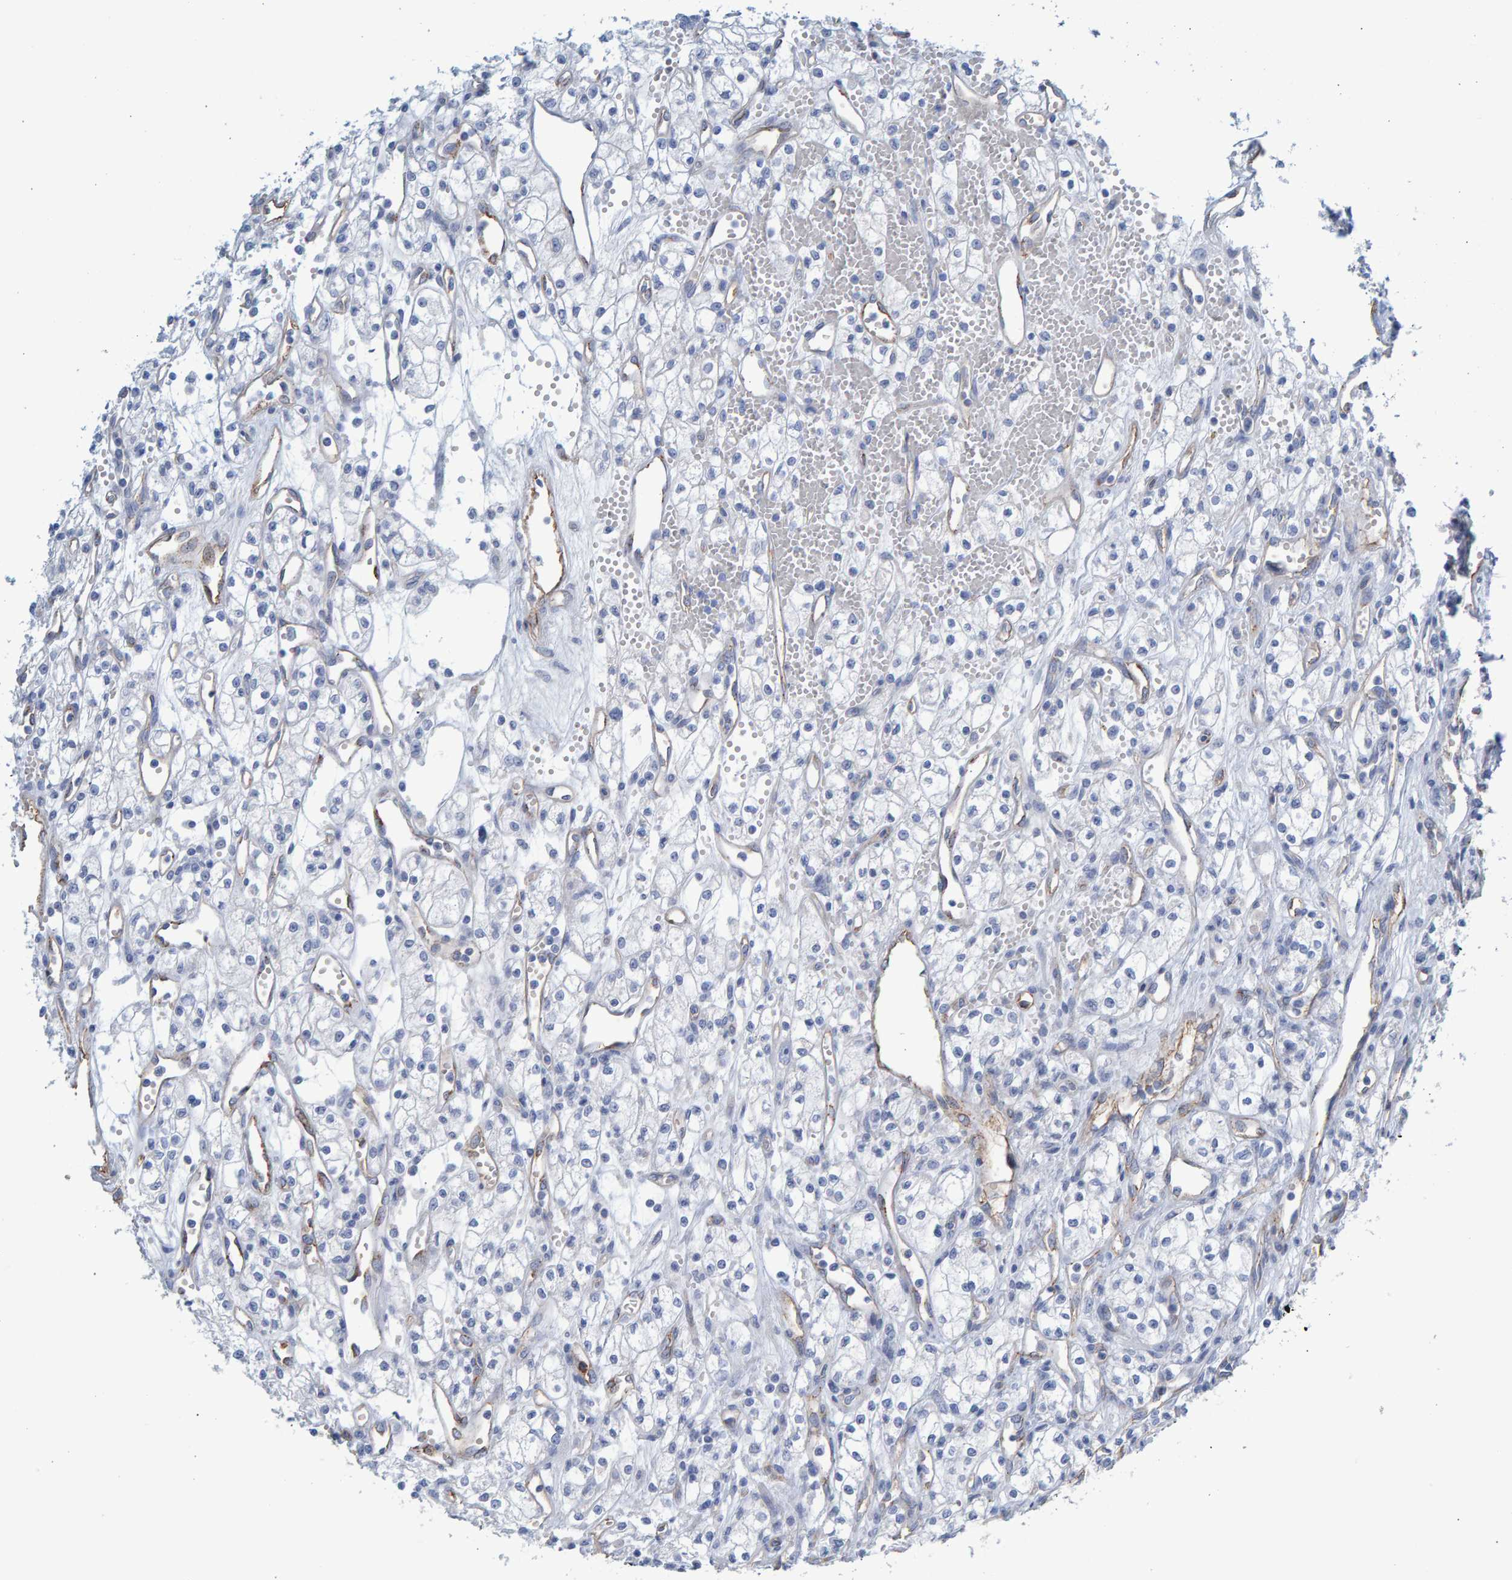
{"staining": {"intensity": "negative", "quantity": "none", "location": "none"}, "tissue": "renal cancer", "cell_type": "Tumor cells", "image_type": "cancer", "snomed": [{"axis": "morphology", "description": "Adenocarcinoma, NOS"}, {"axis": "topography", "description": "Kidney"}], "caption": "Image shows no protein staining in tumor cells of adenocarcinoma (renal) tissue. (DAB (3,3'-diaminobenzidine) immunohistochemistry (IHC), high magnification).", "gene": "SLC34A3", "patient": {"sex": "male", "age": 59}}